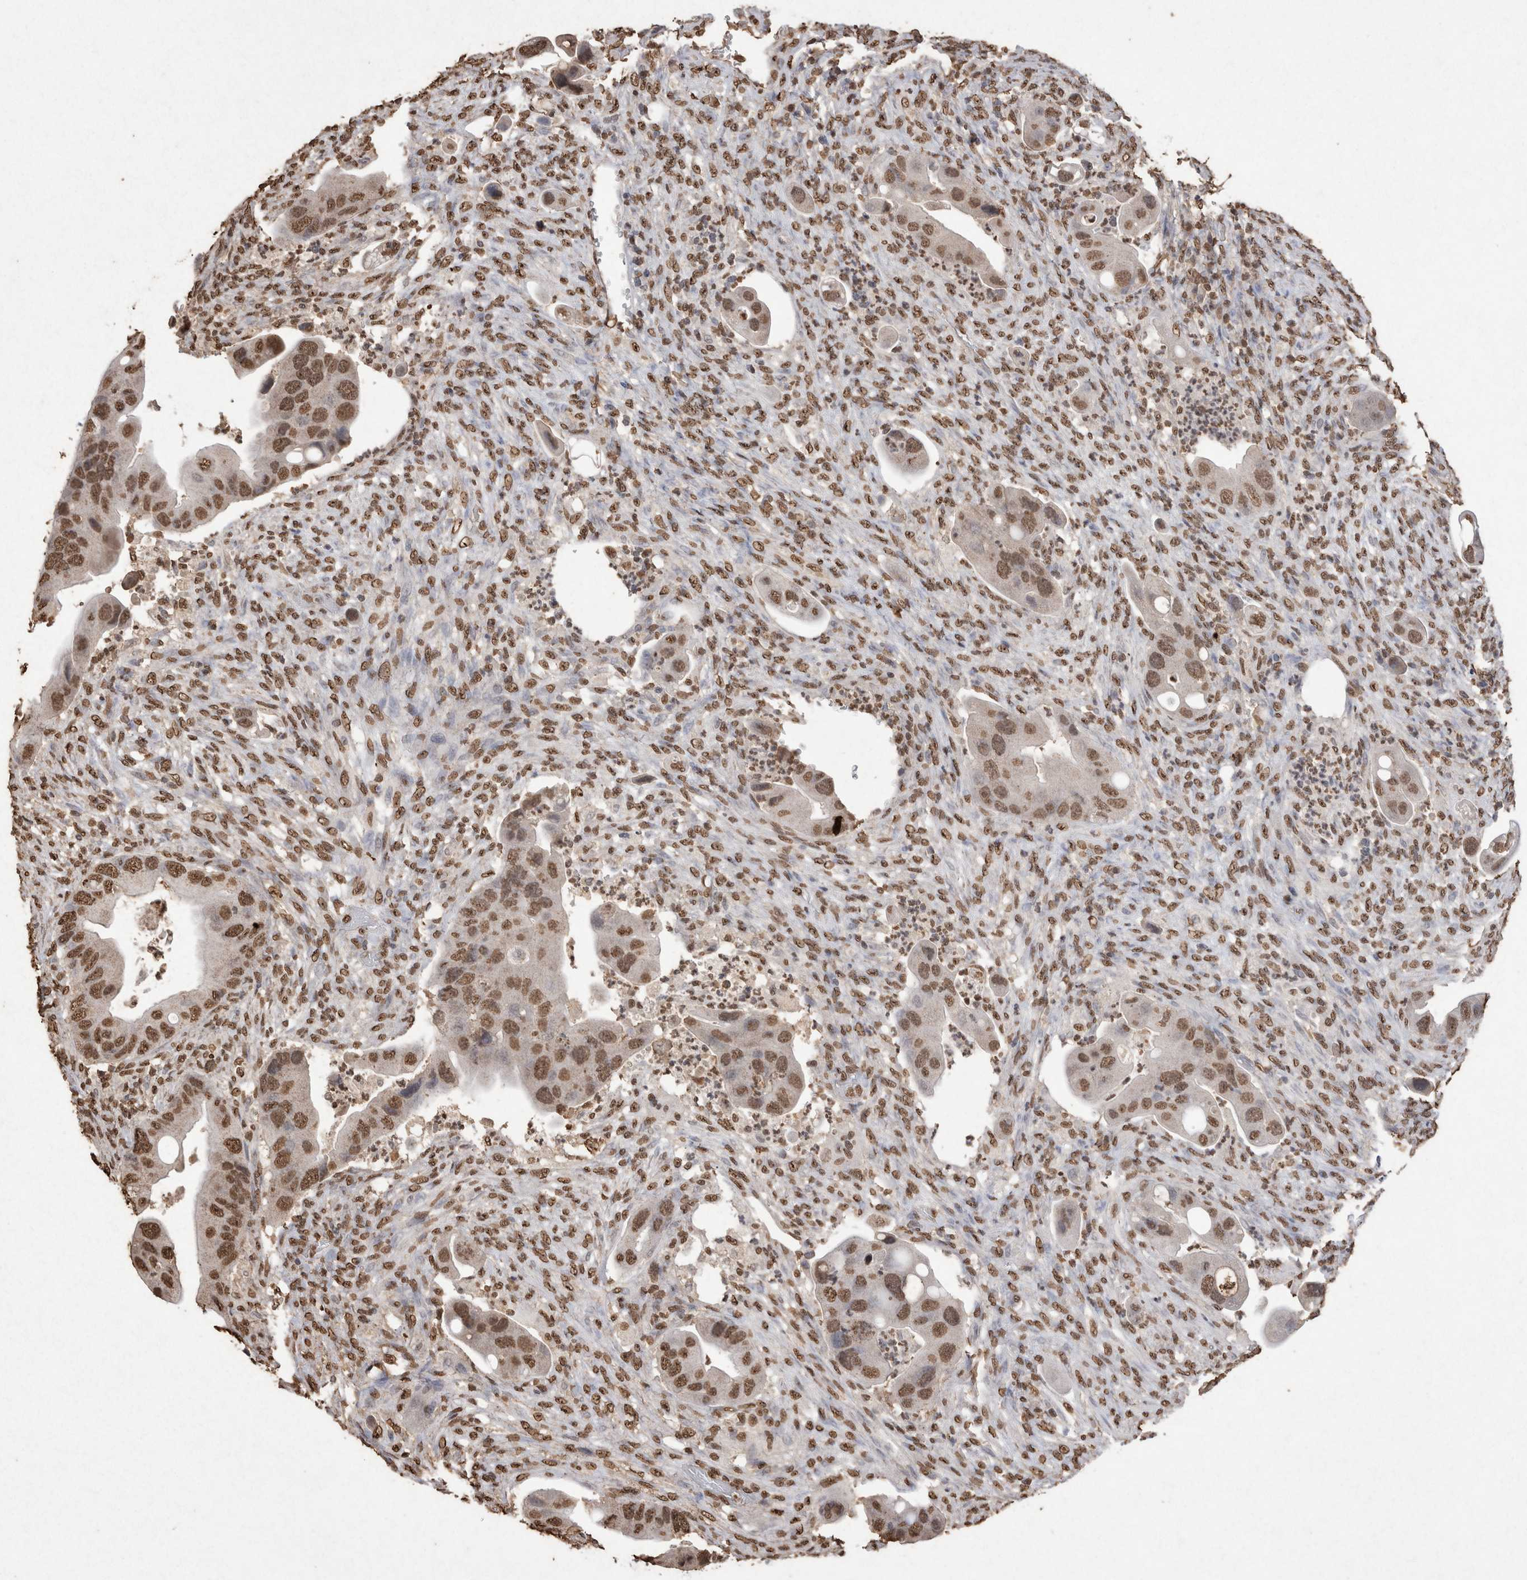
{"staining": {"intensity": "moderate", "quantity": ">75%", "location": "nuclear"}, "tissue": "colorectal cancer", "cell_type": "Tumor cells", "image_type": "cancer", "snomed": [{"axis": "morphology", "description": "Adenocarcinoma, NOS"}, {"axis": "topography", "description": "Rectum"}], "caption": "Adenocarcinoma (colorectal) stained for a protein (brown) displays moderate nuclear positive staining in approximately >75% of tumor cells.", "gene": "POU5F1", "patient": {"sex": "female", "age": 57}}